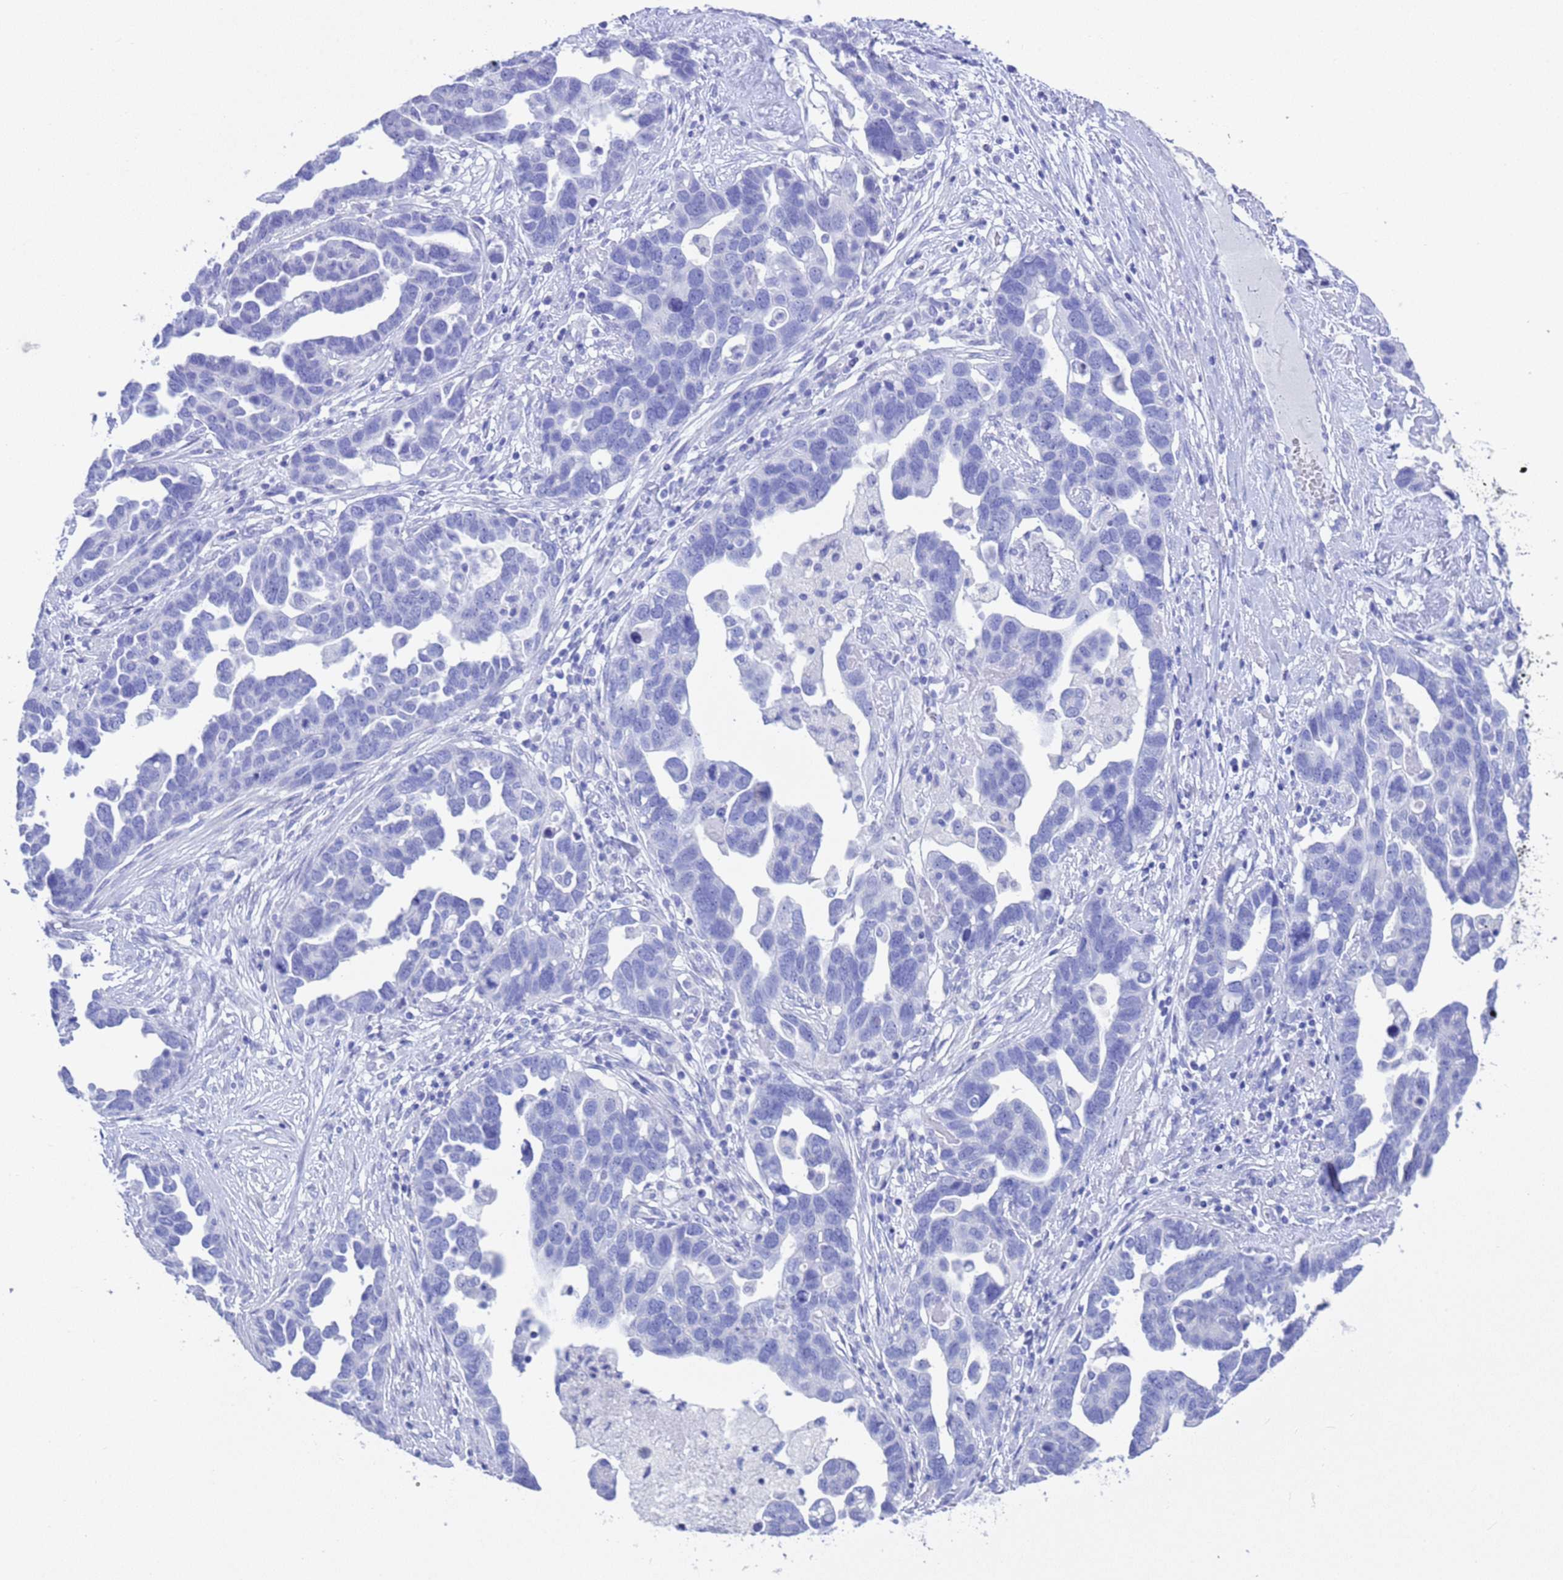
{"staining": {"intensity": "negative", "quantity": "none", "location": "none"}, "tissue": "ovarian cancer", "cell_type": "Tumor cells", "image_type": "cancer", "snomed": [{"axis": "morphology", "description": "Cystadenocarcinoma, serous, NOS"}, {"axis": "topography", "description": "Ovary"}], "caption": "Immunohistochemistry micrograph of human ovarian serous cystadenocarcinoma stained for a protein (brown), which reveals no staining in tumor cells.", "gene": "GSTM1", "patient": {"sex": "female", "age": 54}}